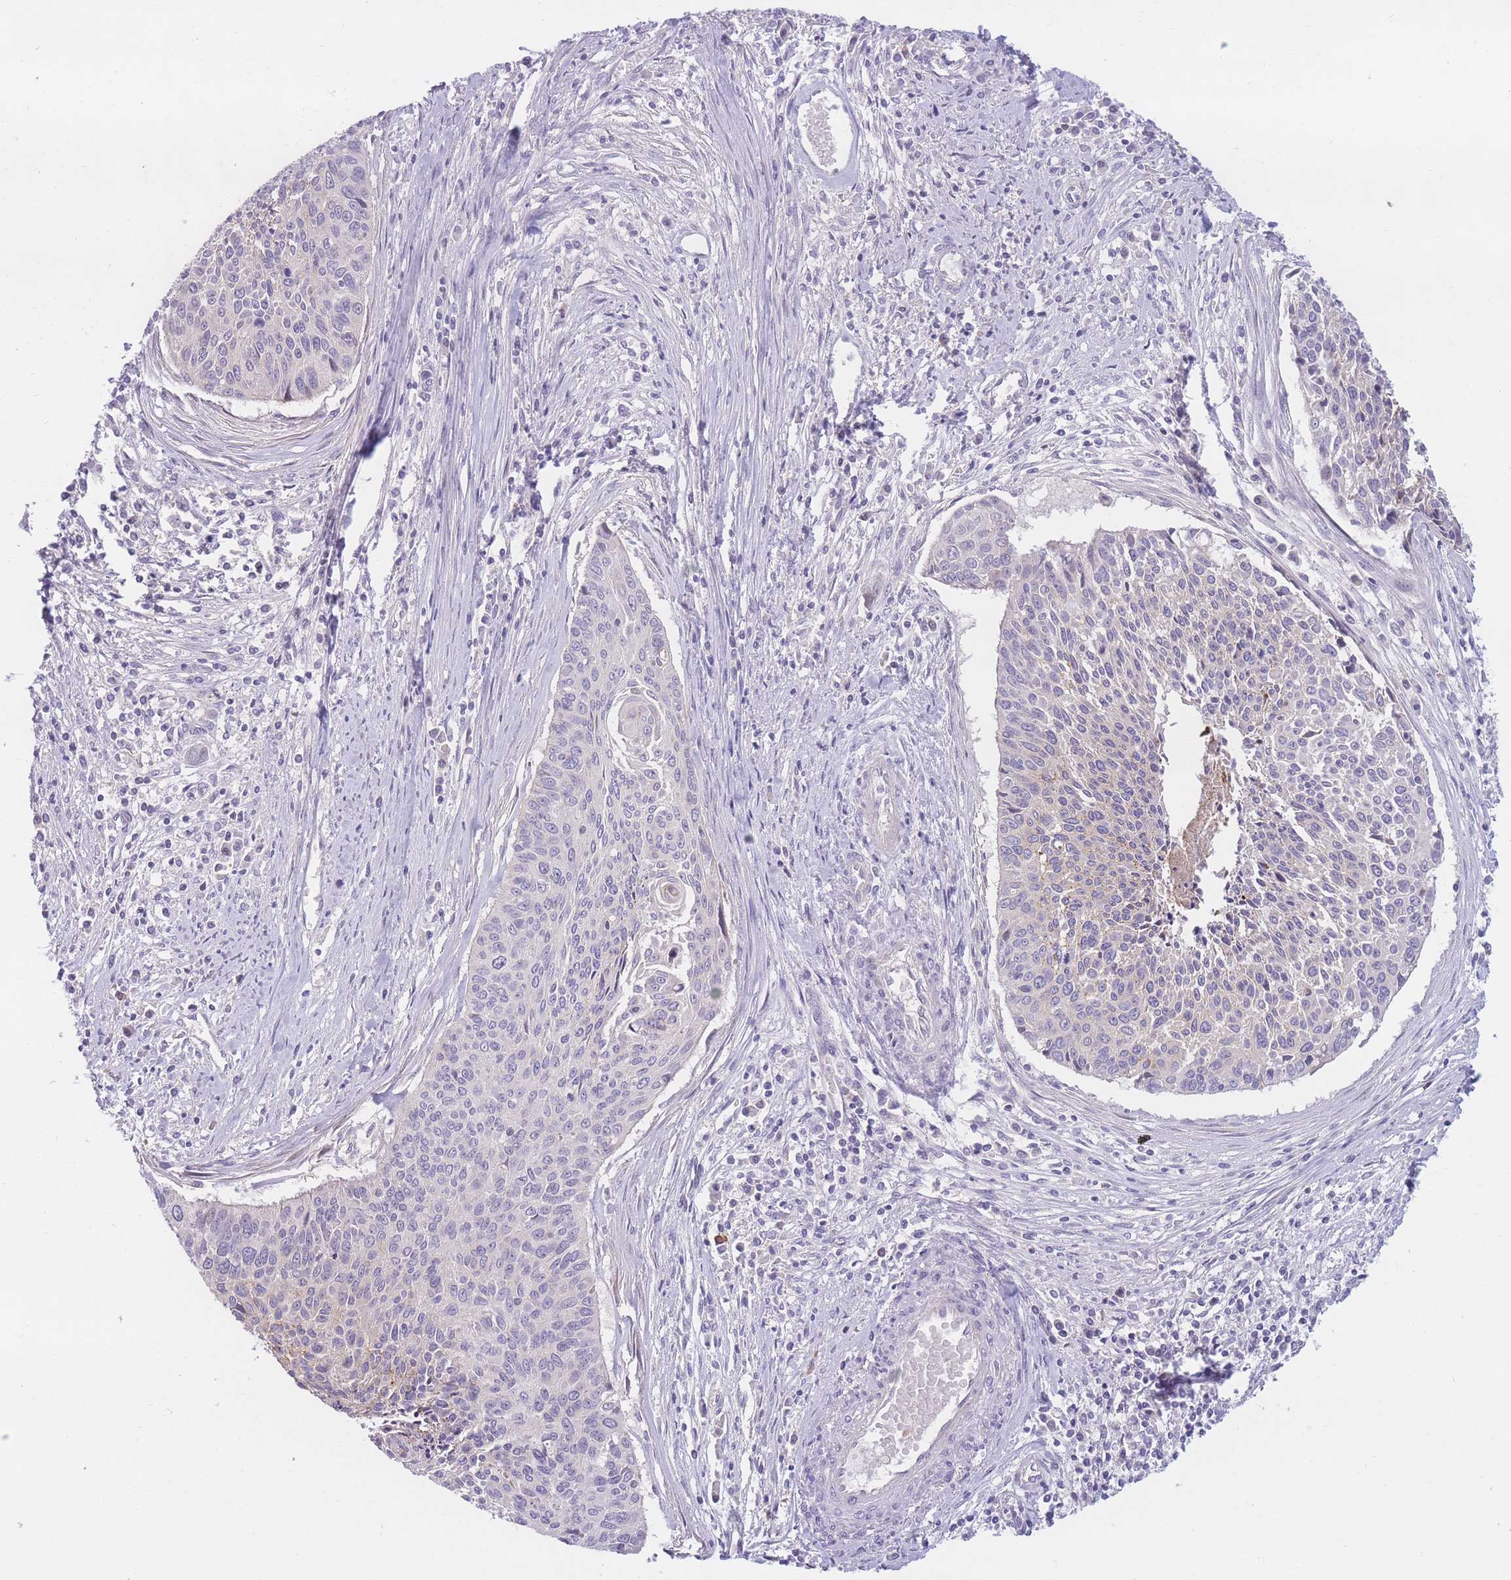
{"staining": {"intensity": "strong", "quantity": "<25%", "location": "cytoplasmic/membranous"}, "tissue": "cervical cancer", "cell_type": "Tumor cells", "image_type": "cancer", "snomed": [{"axis": "morphology", "description": "Squamous cell carcinoma, NOS"}, {"axis": "topography", "description": "Cervix"}], "caption": "The image displays staining of cervical cancer (squamous cell carcinoma), revealing strong cytoplasmic/membranous protein staining (brown color) within tumor cells.", "gene": "PDE4A", "patient": {"sex": "female", "age": 55}}